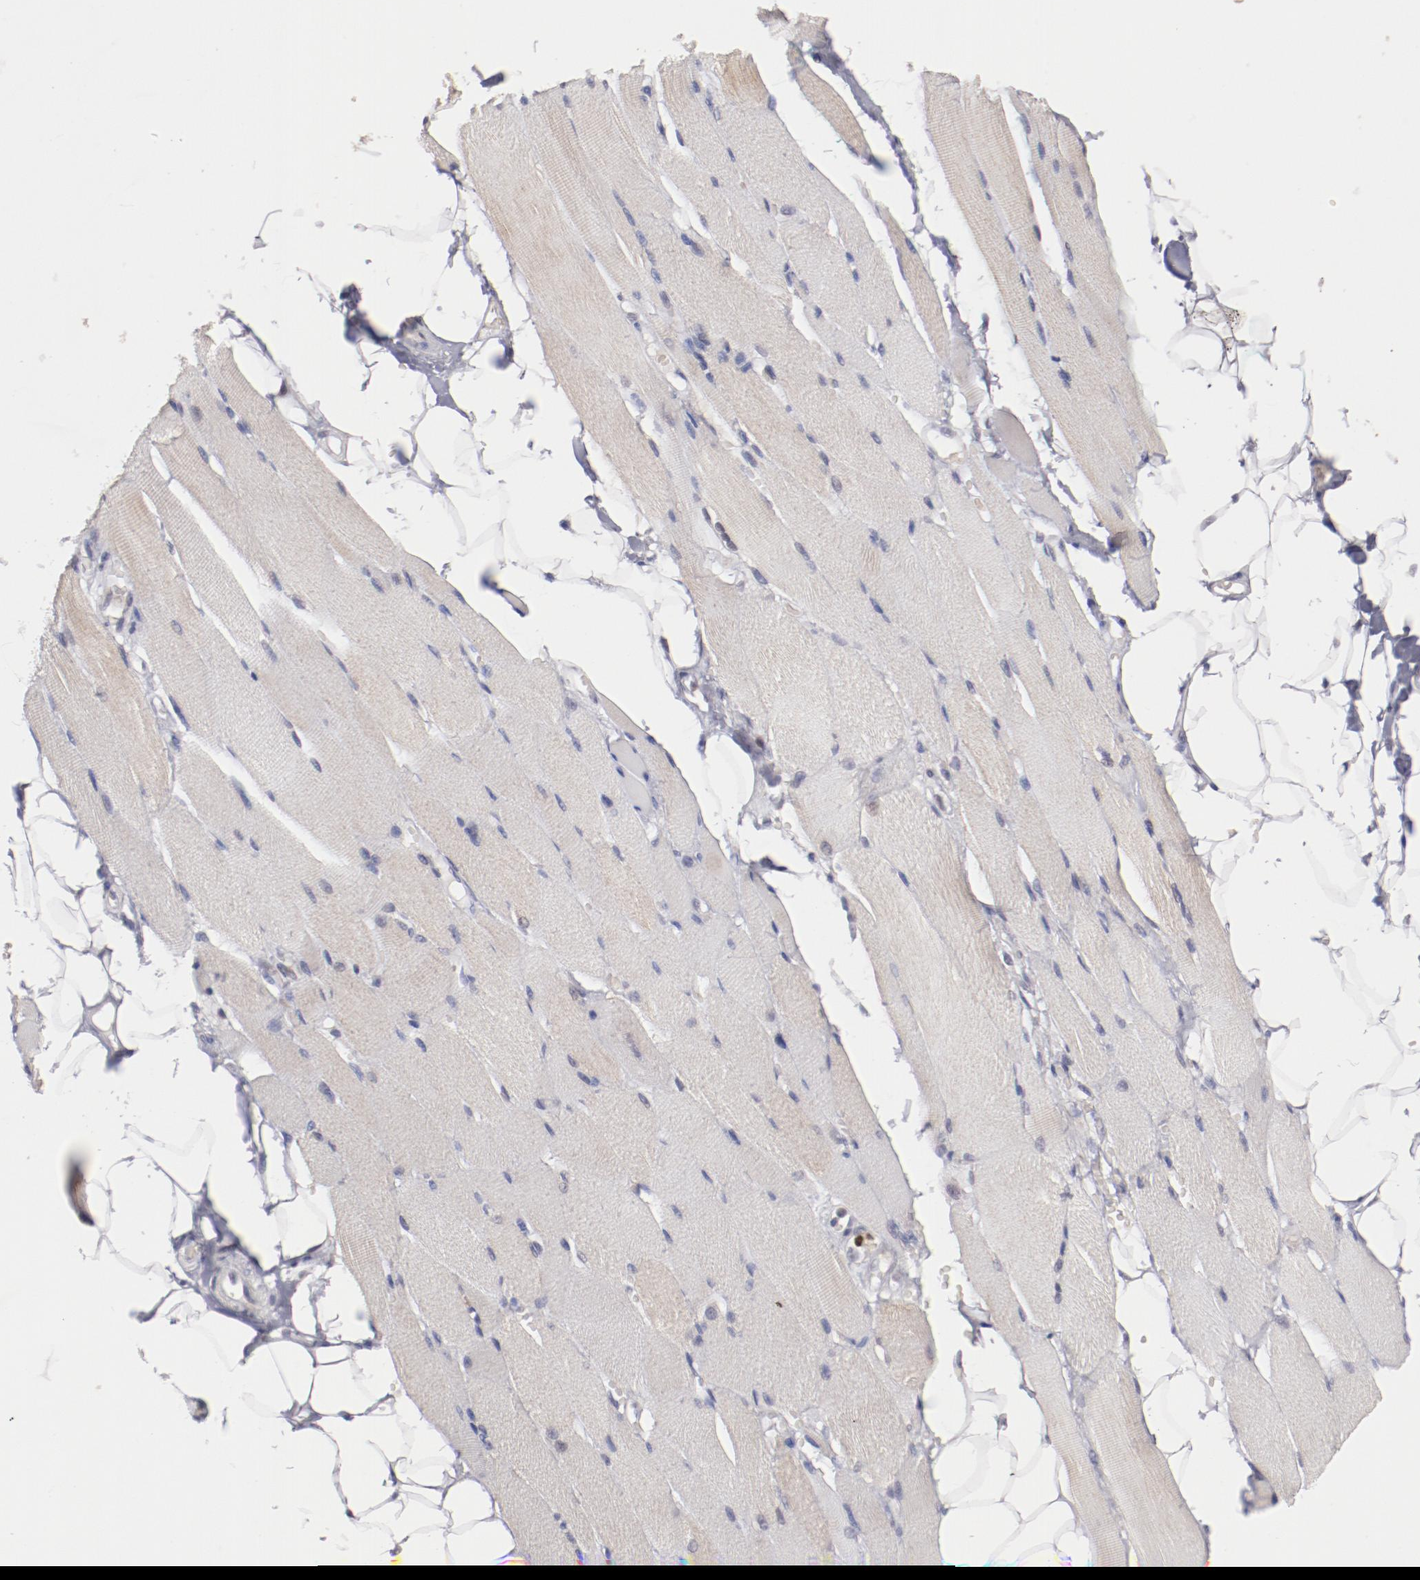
{"staining": {"intensity": "weak", "quantity": "25%-75%", "location": "cytoplasmic/membranous"}, "tissue": "skeletal muscle", "cell_type": "Myocytes", "image_type": "normal", "snomed": [{"axis": "morphology", "description": "Normal tissue, NOS"}, {"axis": "topography", "description": "Skeletal muscle"}, {"axis": "topography", "description": "Peripheral nerve tissue"}], "caption": "Weak cytoplasmic/membranous protein positivity is present in approximately 25%-75% of myocytes in skeletal muscle.", "gene": "NFE2", "patient": {"sex": "female", "age": 84}}